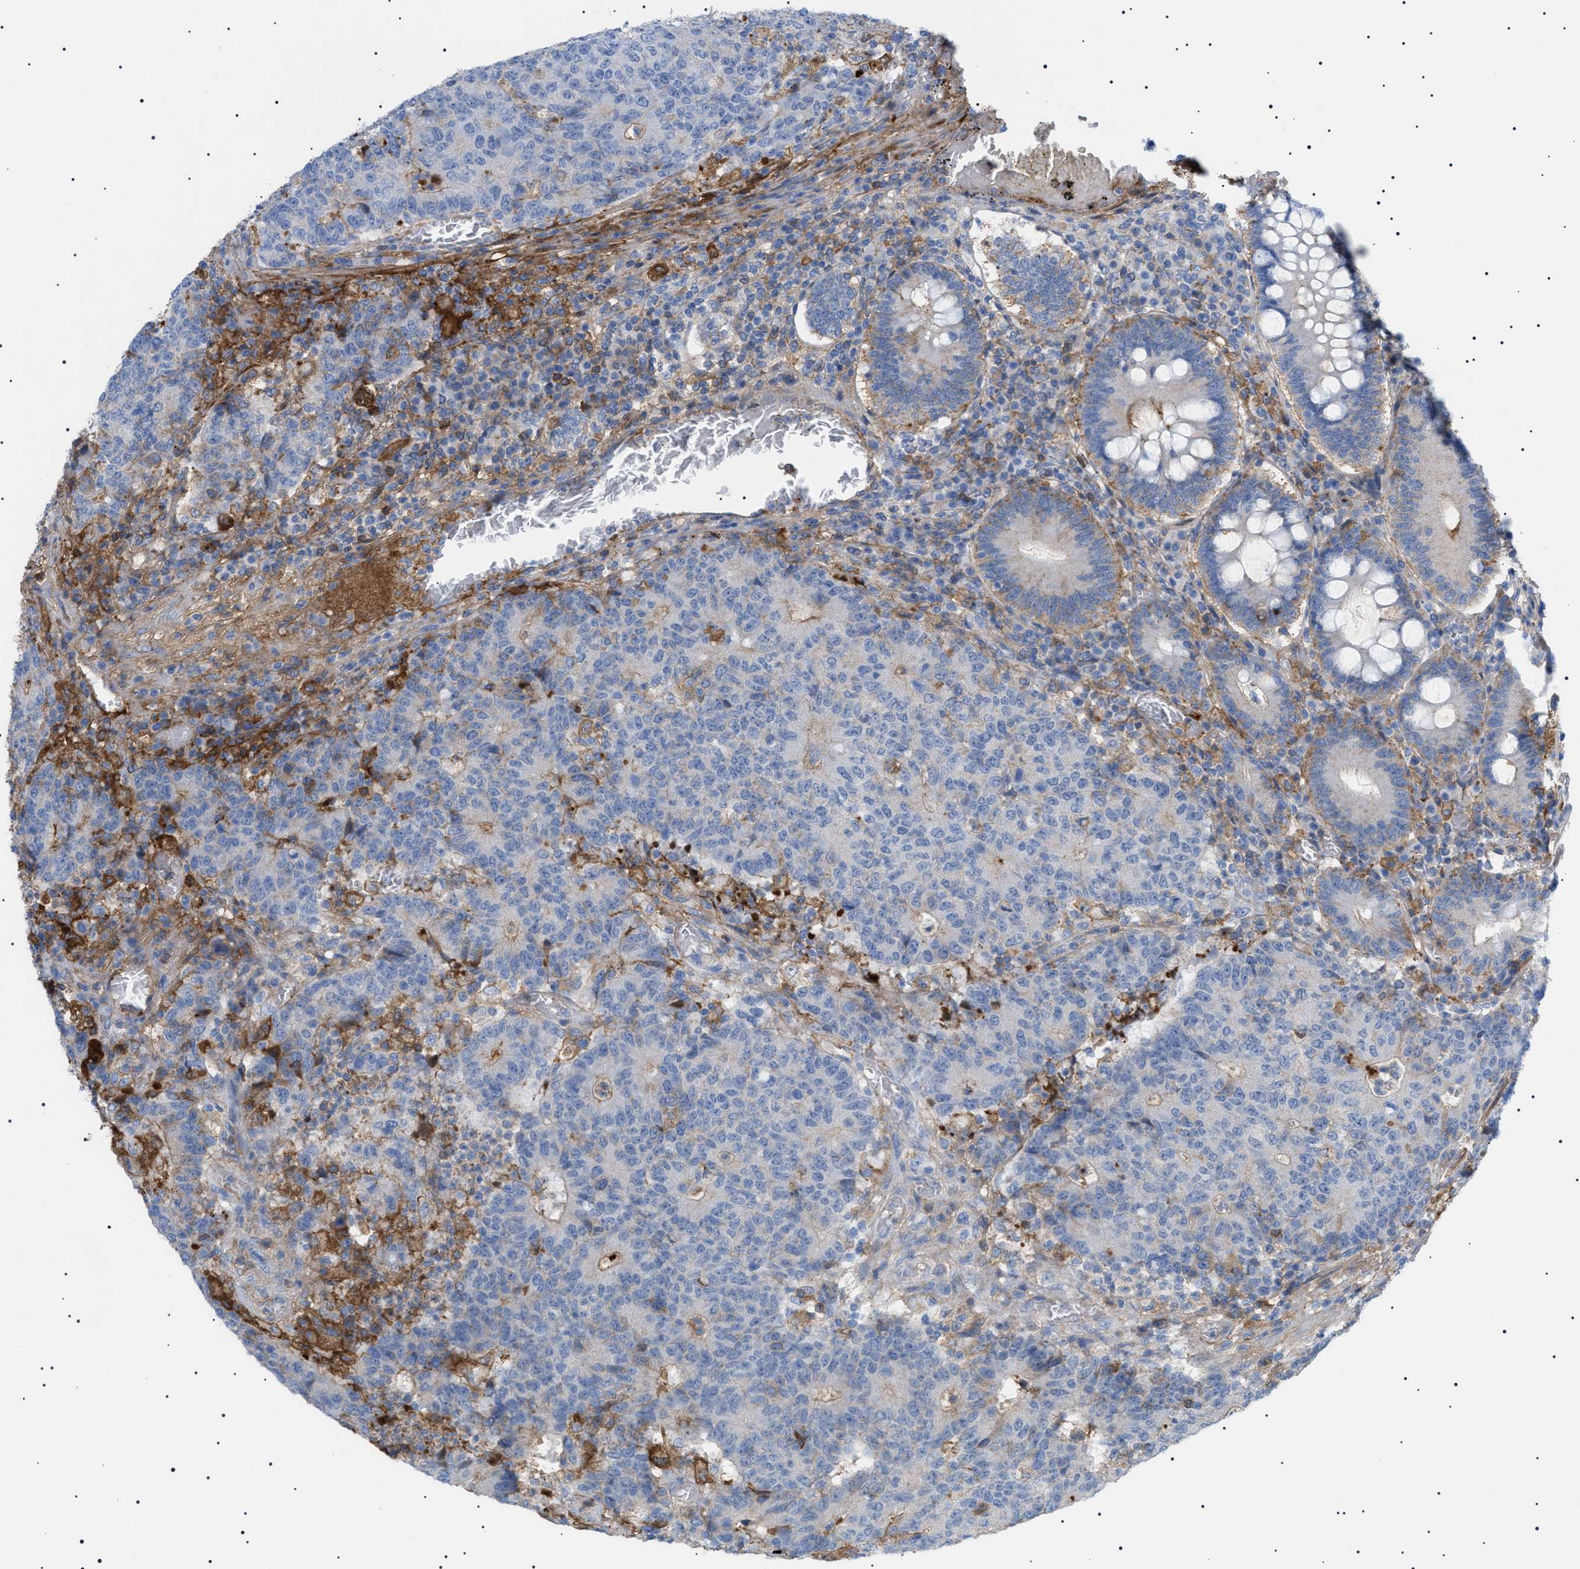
{"staining": {"intensity": "negative", "quantity": "none", "location": "none"}, "tissue": "colorectal cancer", "cell_type": "Tumor cells", "image_type": "cancer", "snomed": [{"axis": "morphology", "description": "Normal tissue, NOS"}, {"axis": "morphology", "description": "Adenocarcinoma, NOS"}, {"axis": "topography", "description": "Colon"}], "caption": "Histopathology image shows no significant protein expression in tumor cells of colorectal cancer (adenocarcinoma).", "gene": "LPA", "patient": {"sex": "female", "age": 75}}